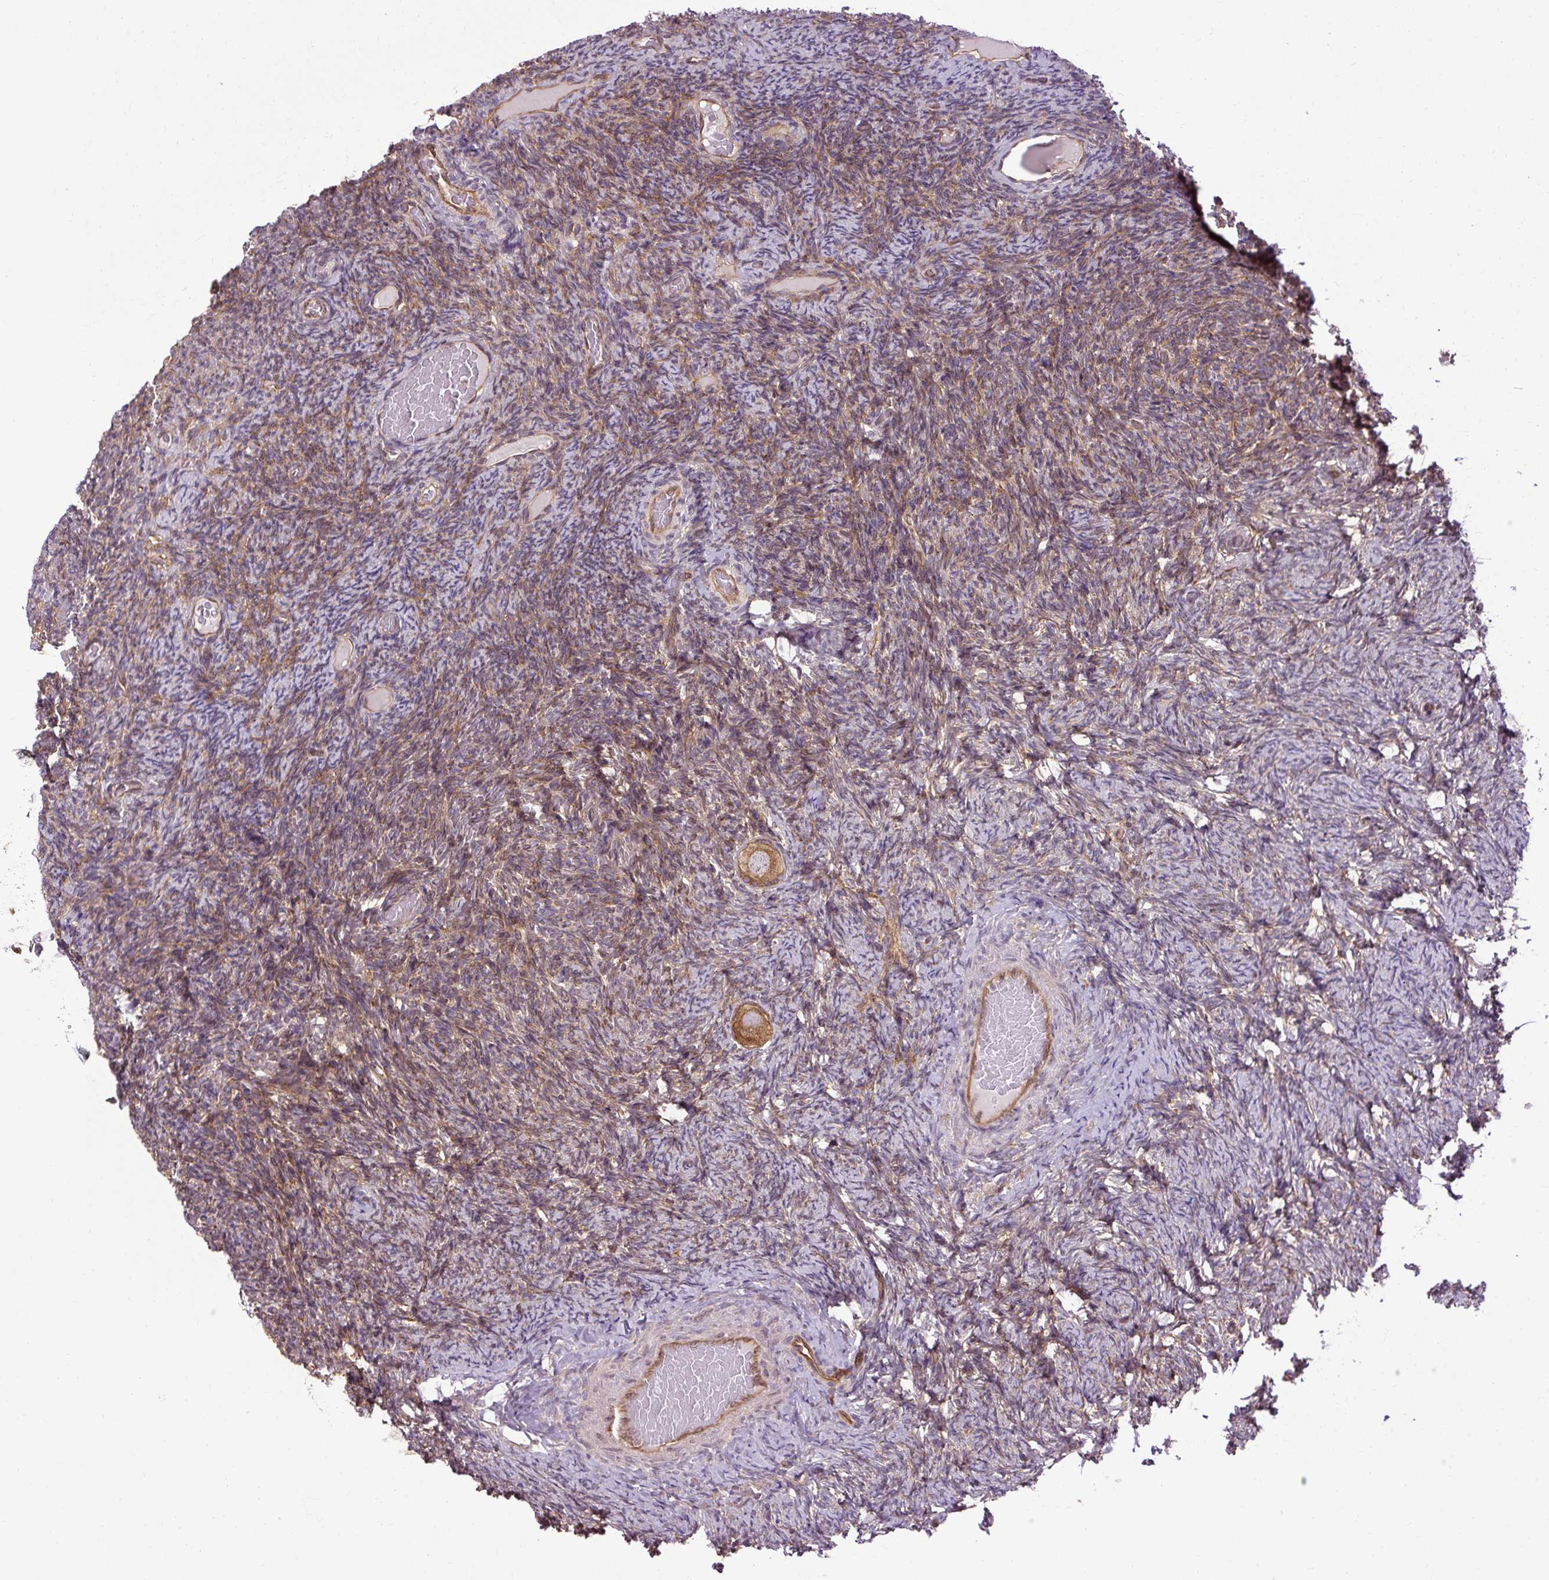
{"staining": {"intensity": "moderate", "quantity": ">75%", "location": "cytoplasmic/membranous"}, "tissue": "ovary", "cell_type": "Follicle cells", "image_type": "normal", "snomed": [{"axis": "morphology", "description": "Normal tissue, NOS"}, {"axis": "topography", "description": "Ovary"}], "caption": "Normal ovary was stained to show a protein in brown. There is medium levels of moderate cytoplasmic/membranous staining in about >75% of follicle cells. (DAB IHC with brightfield microscopy, high magnification).", "gene": "CCDC93", "patient": {"sex": "female", "age": 34}}